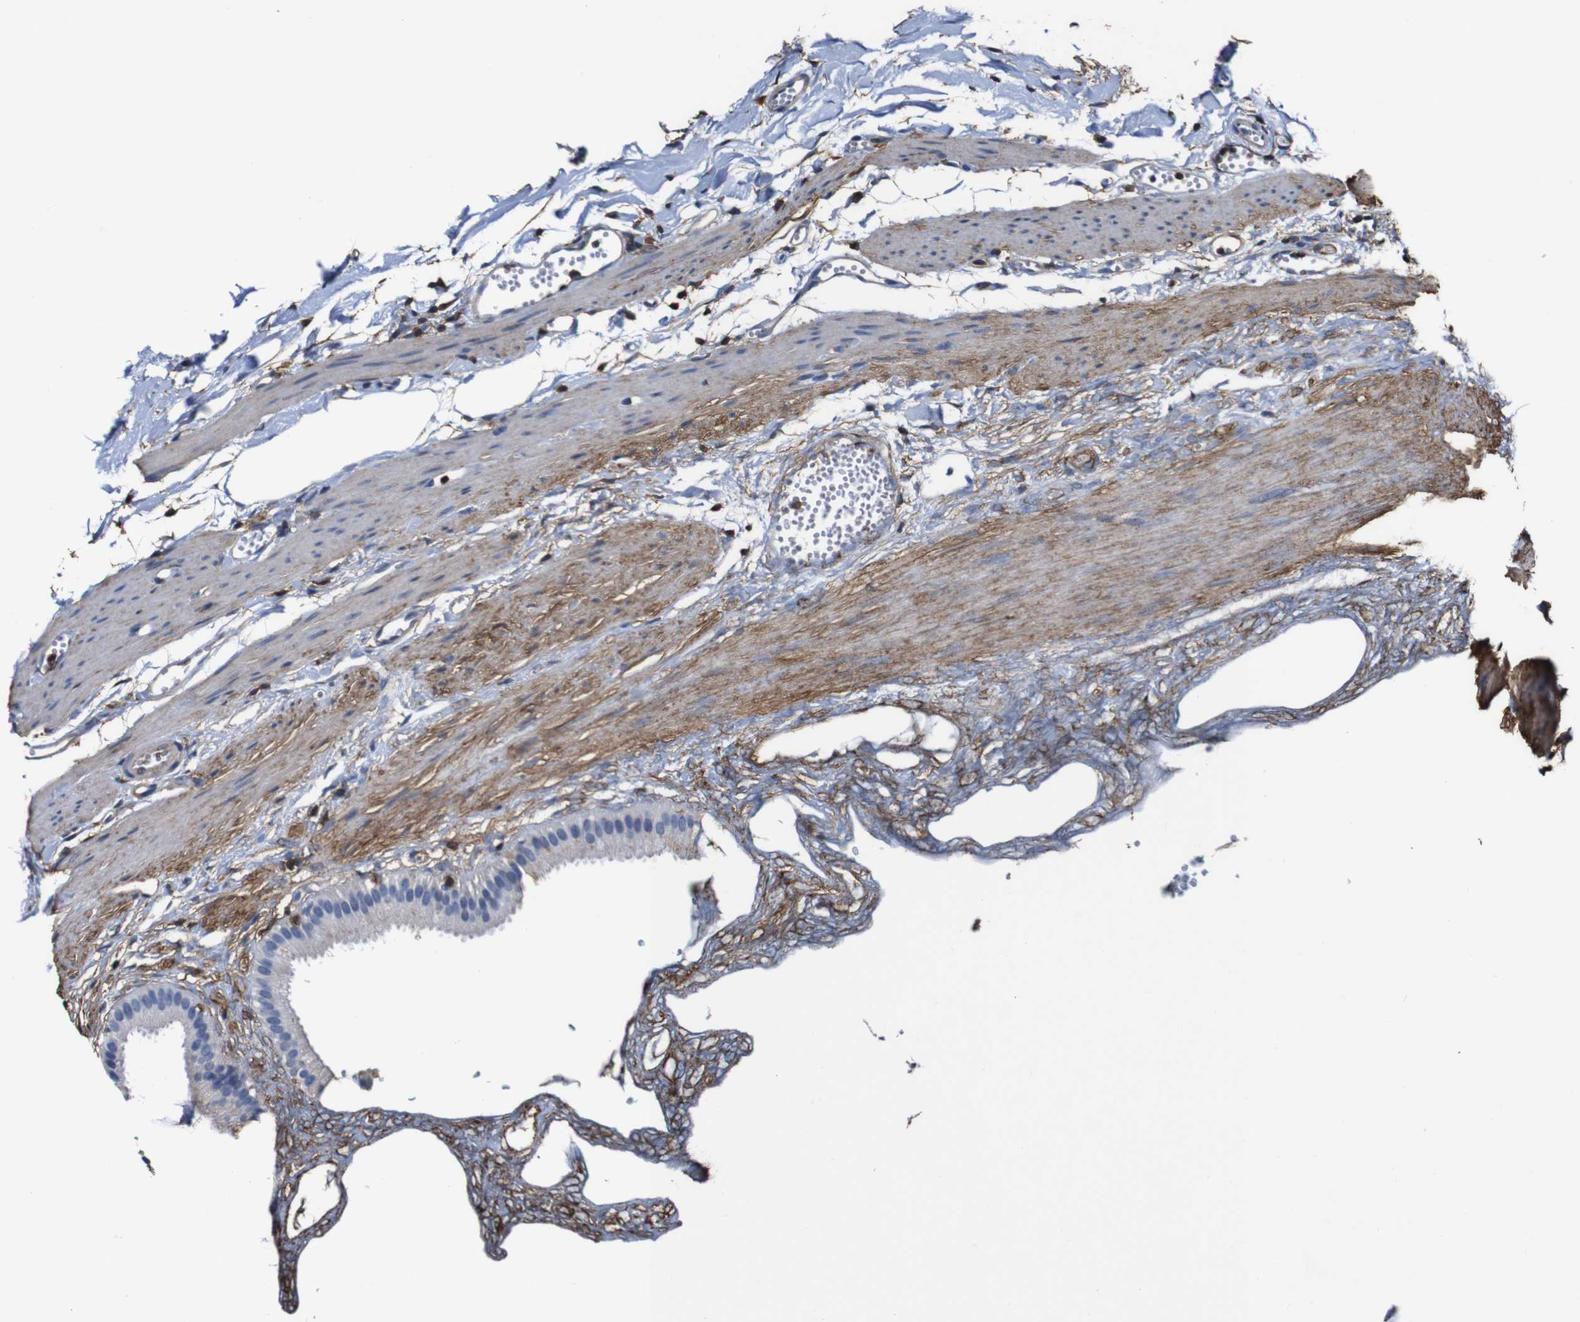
{"staining": {"intensity": "negative", "quantity": "none", "location": "none"}, "tissue": "gallbladder", "cell_type": "Glandular cells", "image_type": "normal", "snomed": [{"axis": "morphology", "description": "Normal tissue, NOS"}, {"axis": "topography", "description": "Gallbladder"}], "caption": "Image shows no significant protein expression in glandular cells of unremarkable gallbladder. The staining is performed using DAB (3,3'-diaminobenzidine) brown chromogen with nuclei counter-stained in using hematoxylin.", "gene": "PI4KA", "patient": {"sex": "female", "age": 64}}